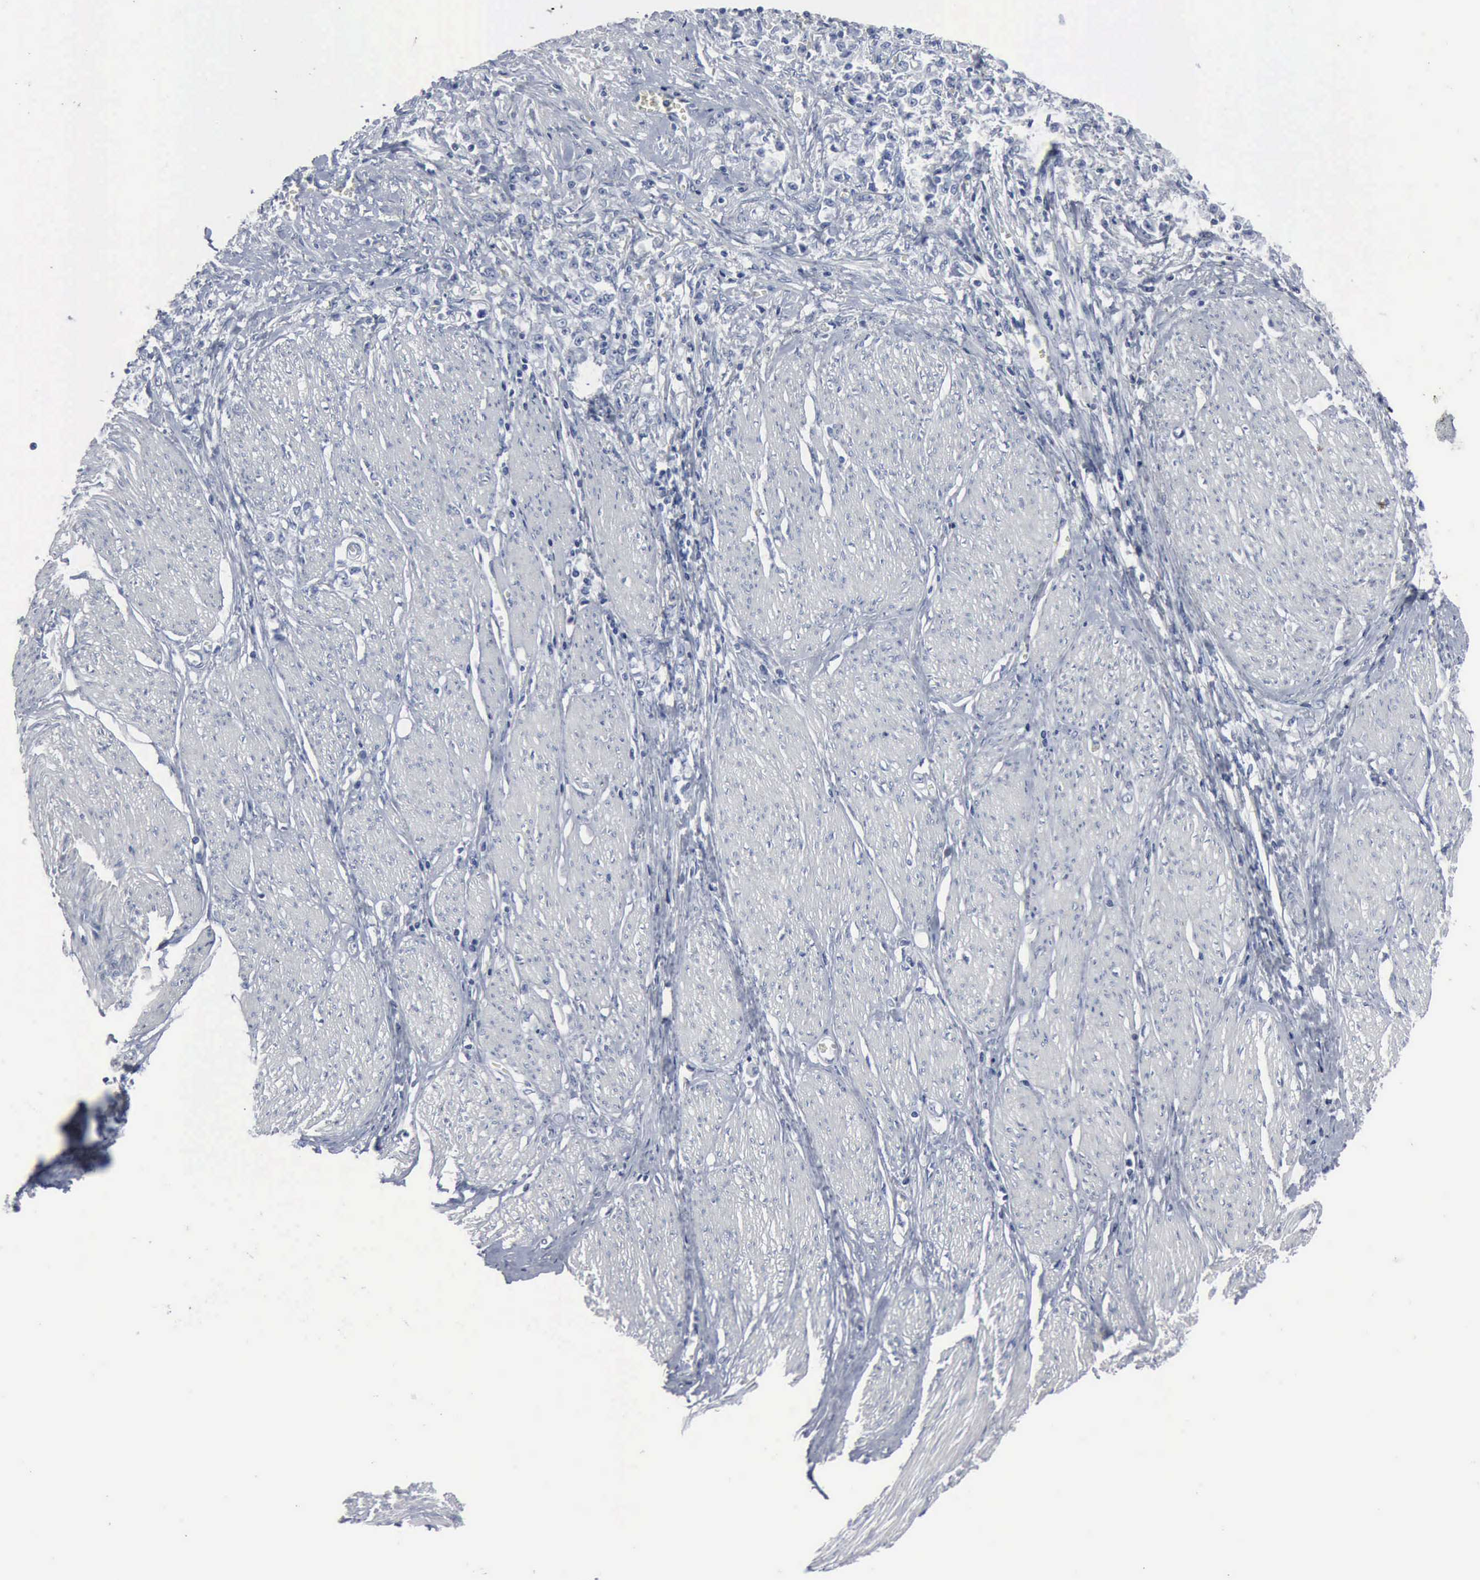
{"staining": {"intensity": "negative", "quantity": "none", "location": "none"}, "tissue": "stomach cancer", "cell_type": "Tumor cells", "image_type": "cancer", "snomed": [{"axis": "morphology", "description": "Adenocarcinoma, NOS"}, {"axis": "topography", "description": "Stomach"}], "caption": "High power microscopy micrograph of an immunohistochemistry (IHC) photomicrograph of stomach cancer, revealing no significant staining in tumor cells.", "gene": "DMD", "patient": {"sex": "male", "age": 72}}